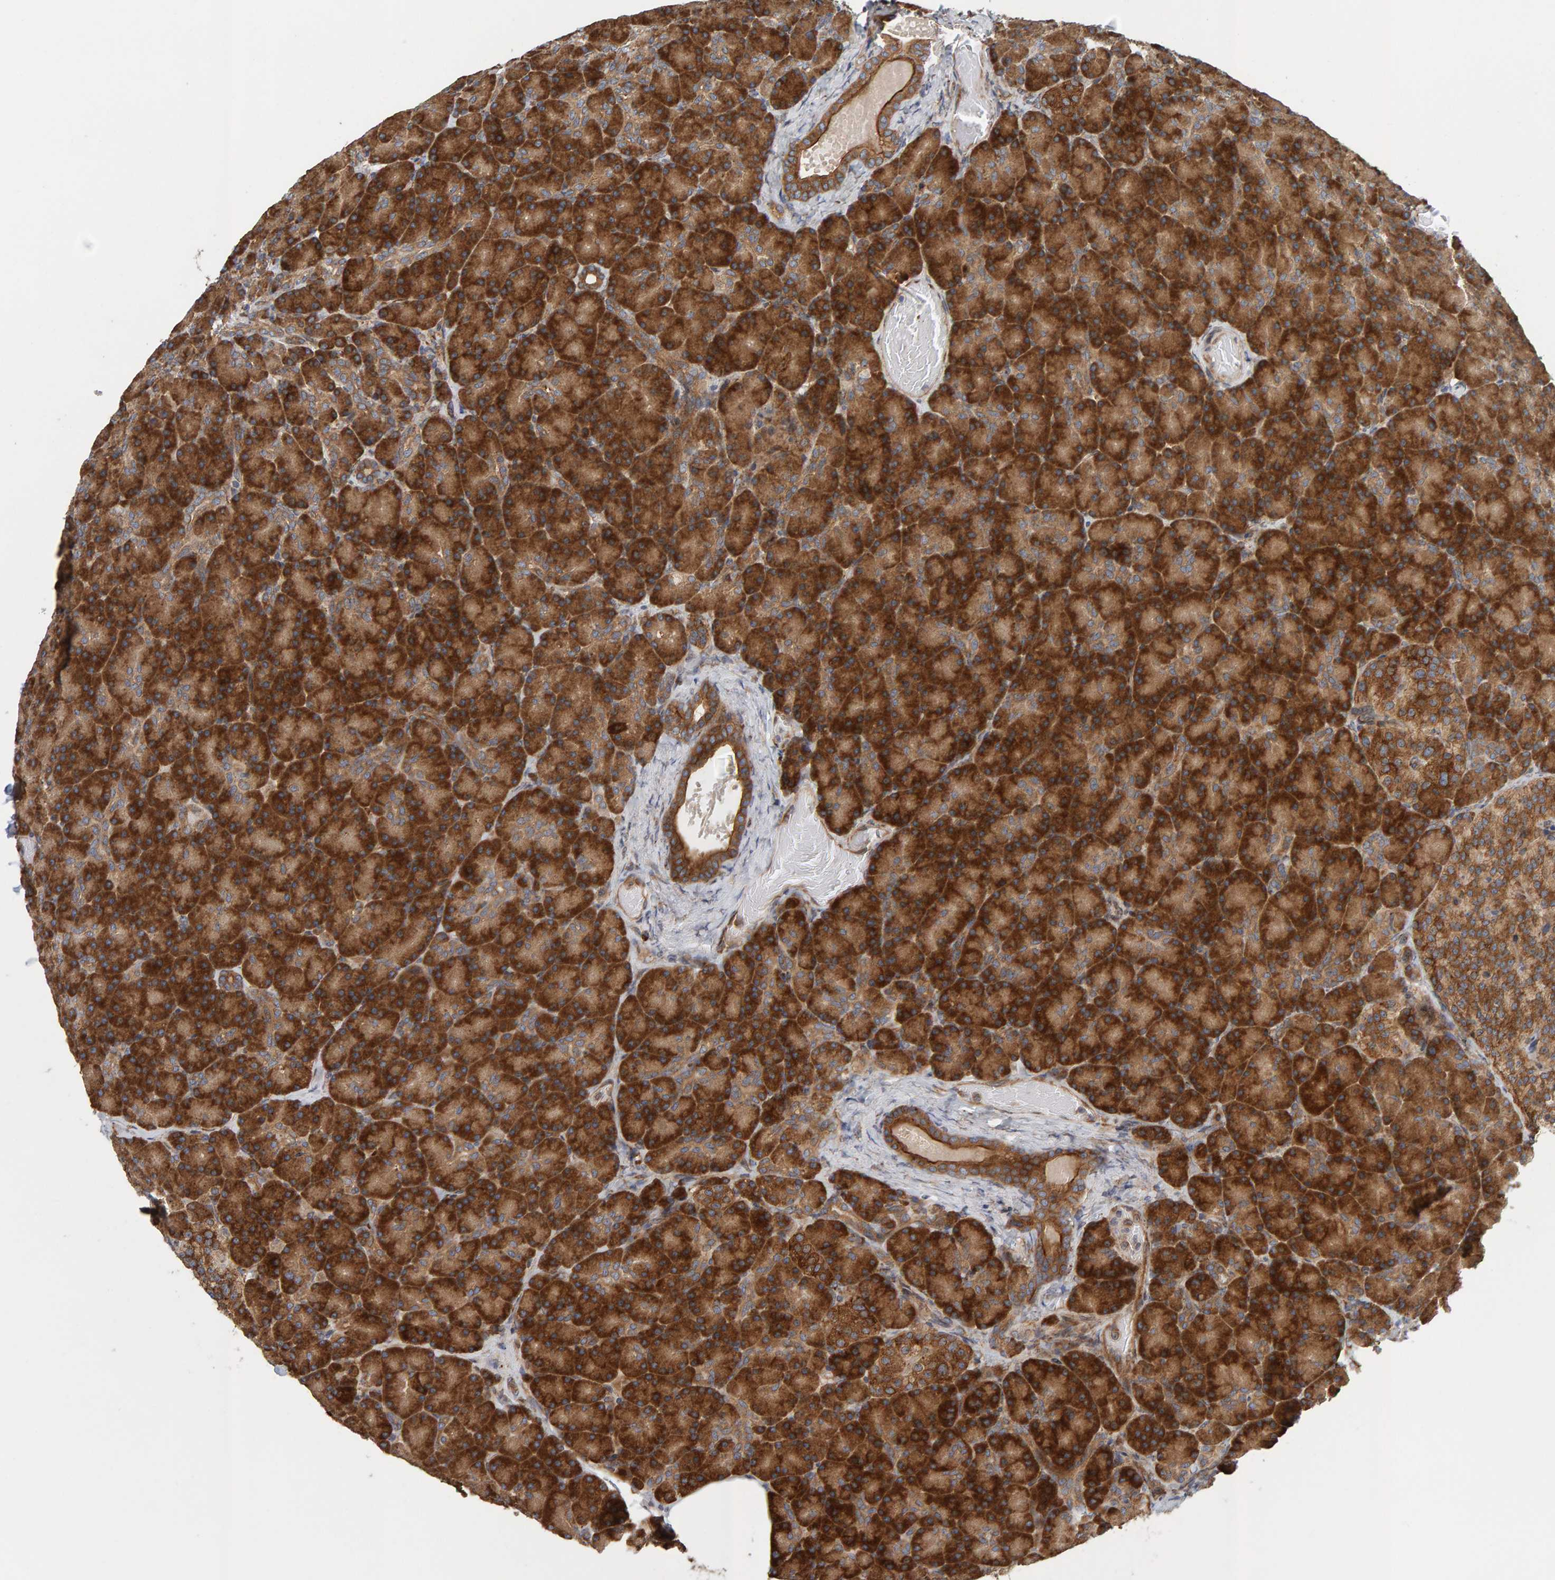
{"staining": {"intensity": "strong", "quantity": ">75%", "location": "cytoplasmic/membranous"}, "tissue": "pancreas", "cell_type": "Exocrine glandular cells", "image_type": "normal", "snomed": [{"axis": "morphology", "description": "Normal tissue, NOS"}, {"axis": "topography", "description": "Pancreas"}], "caption": "A brown stain highlights strong cytoplasmic/membranous staining of a protein in exocrine glandular cells of unremarkable pancreas.", "gene": "BAIAP2", "patient": {"sex": "female", "age": 43}}